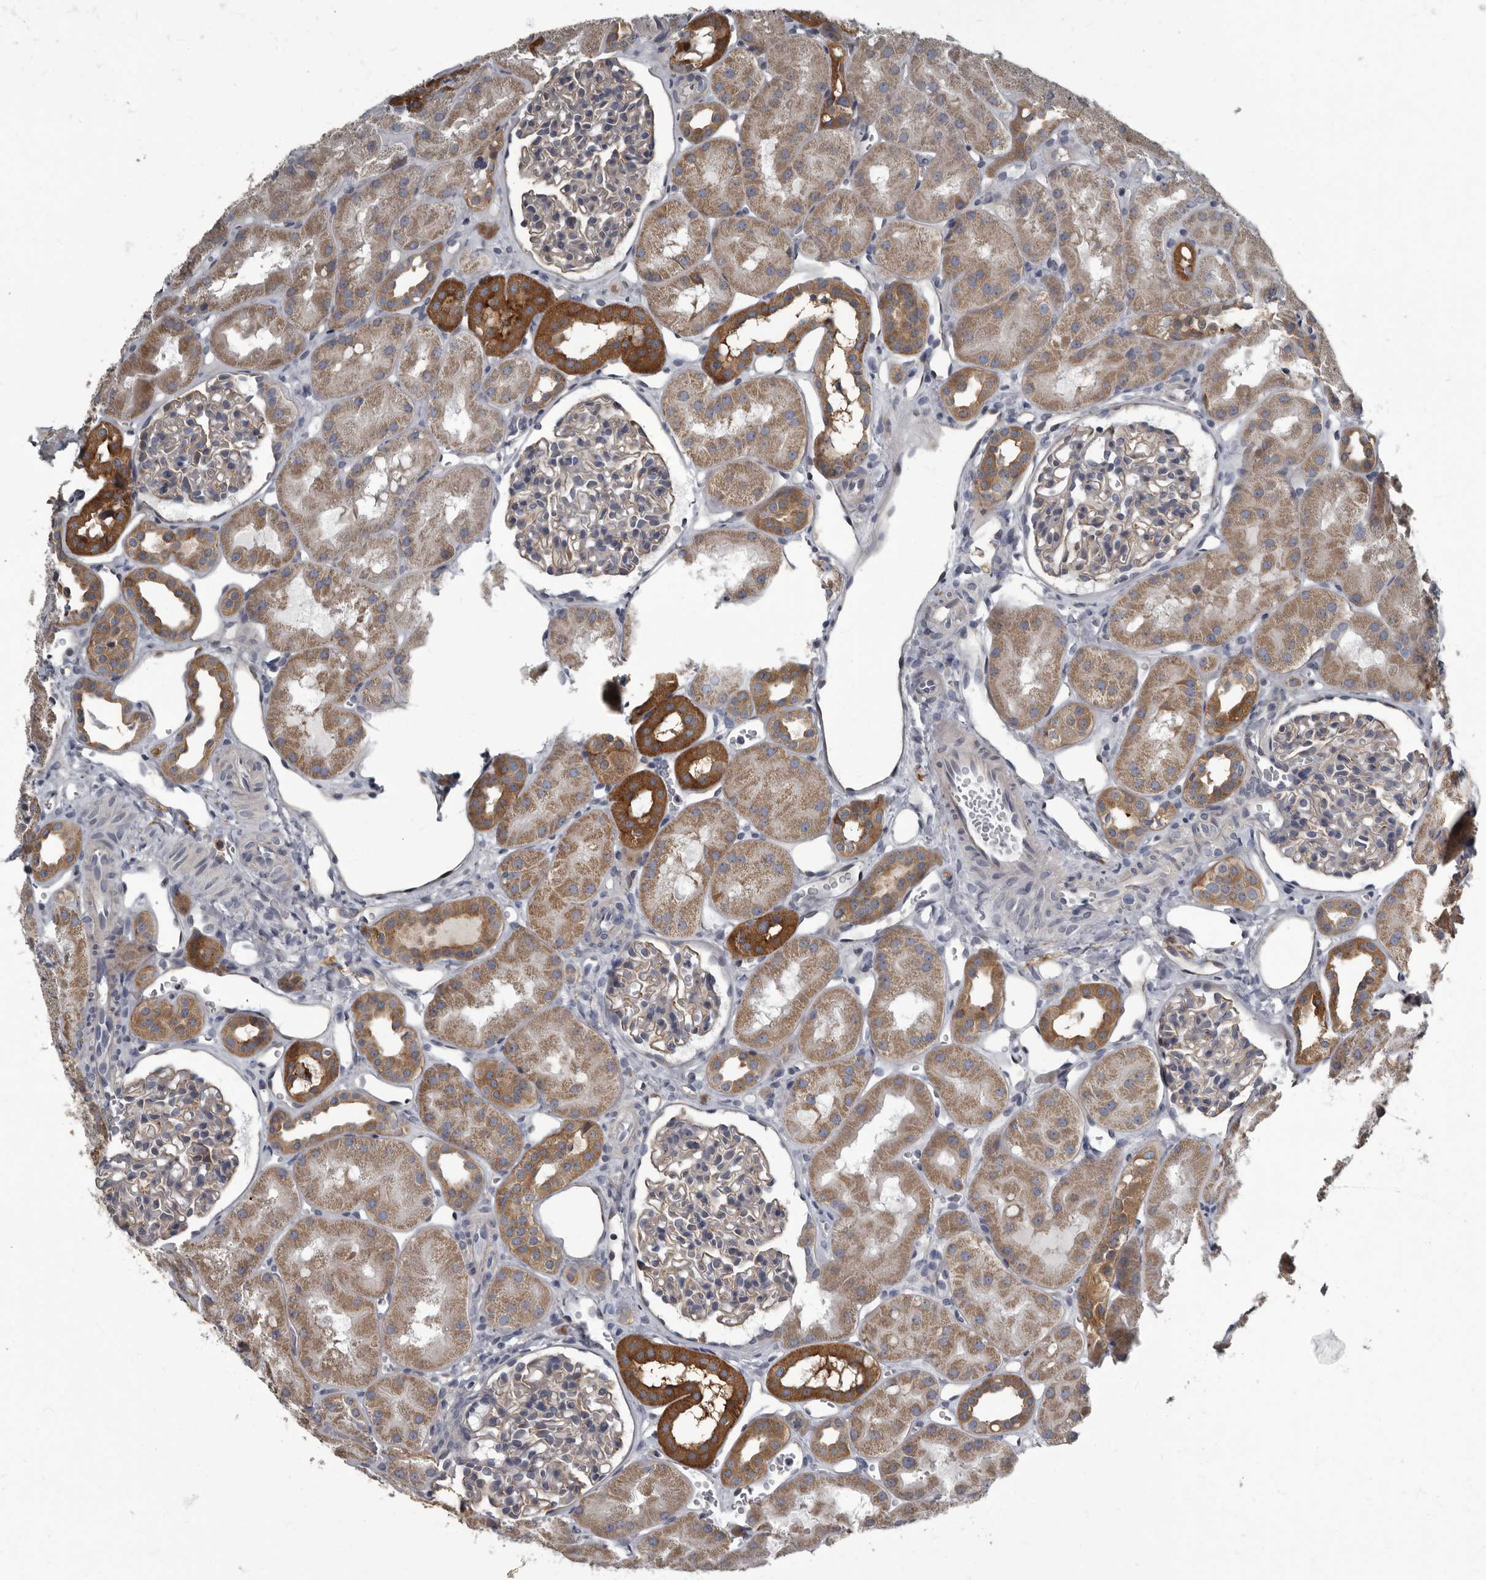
{"staining": {"intensity": "negative", "quantity": "none", "location": "none"}, "tissue": "kidney", "cell_type": "Cells in glomeruli", "image_type": "normal", "snomed": [{"axis": "morphology", "description": "Normal tissue, NOS"}, {"axis": "topography", "description": "Kidney"}], "caption": "Immunohistochemical staining of benign human kidney shows no significant positivity in cells in glomeruli.", "gene": "TPD52L1", "patient": {"sex": "male", "age": 16}}